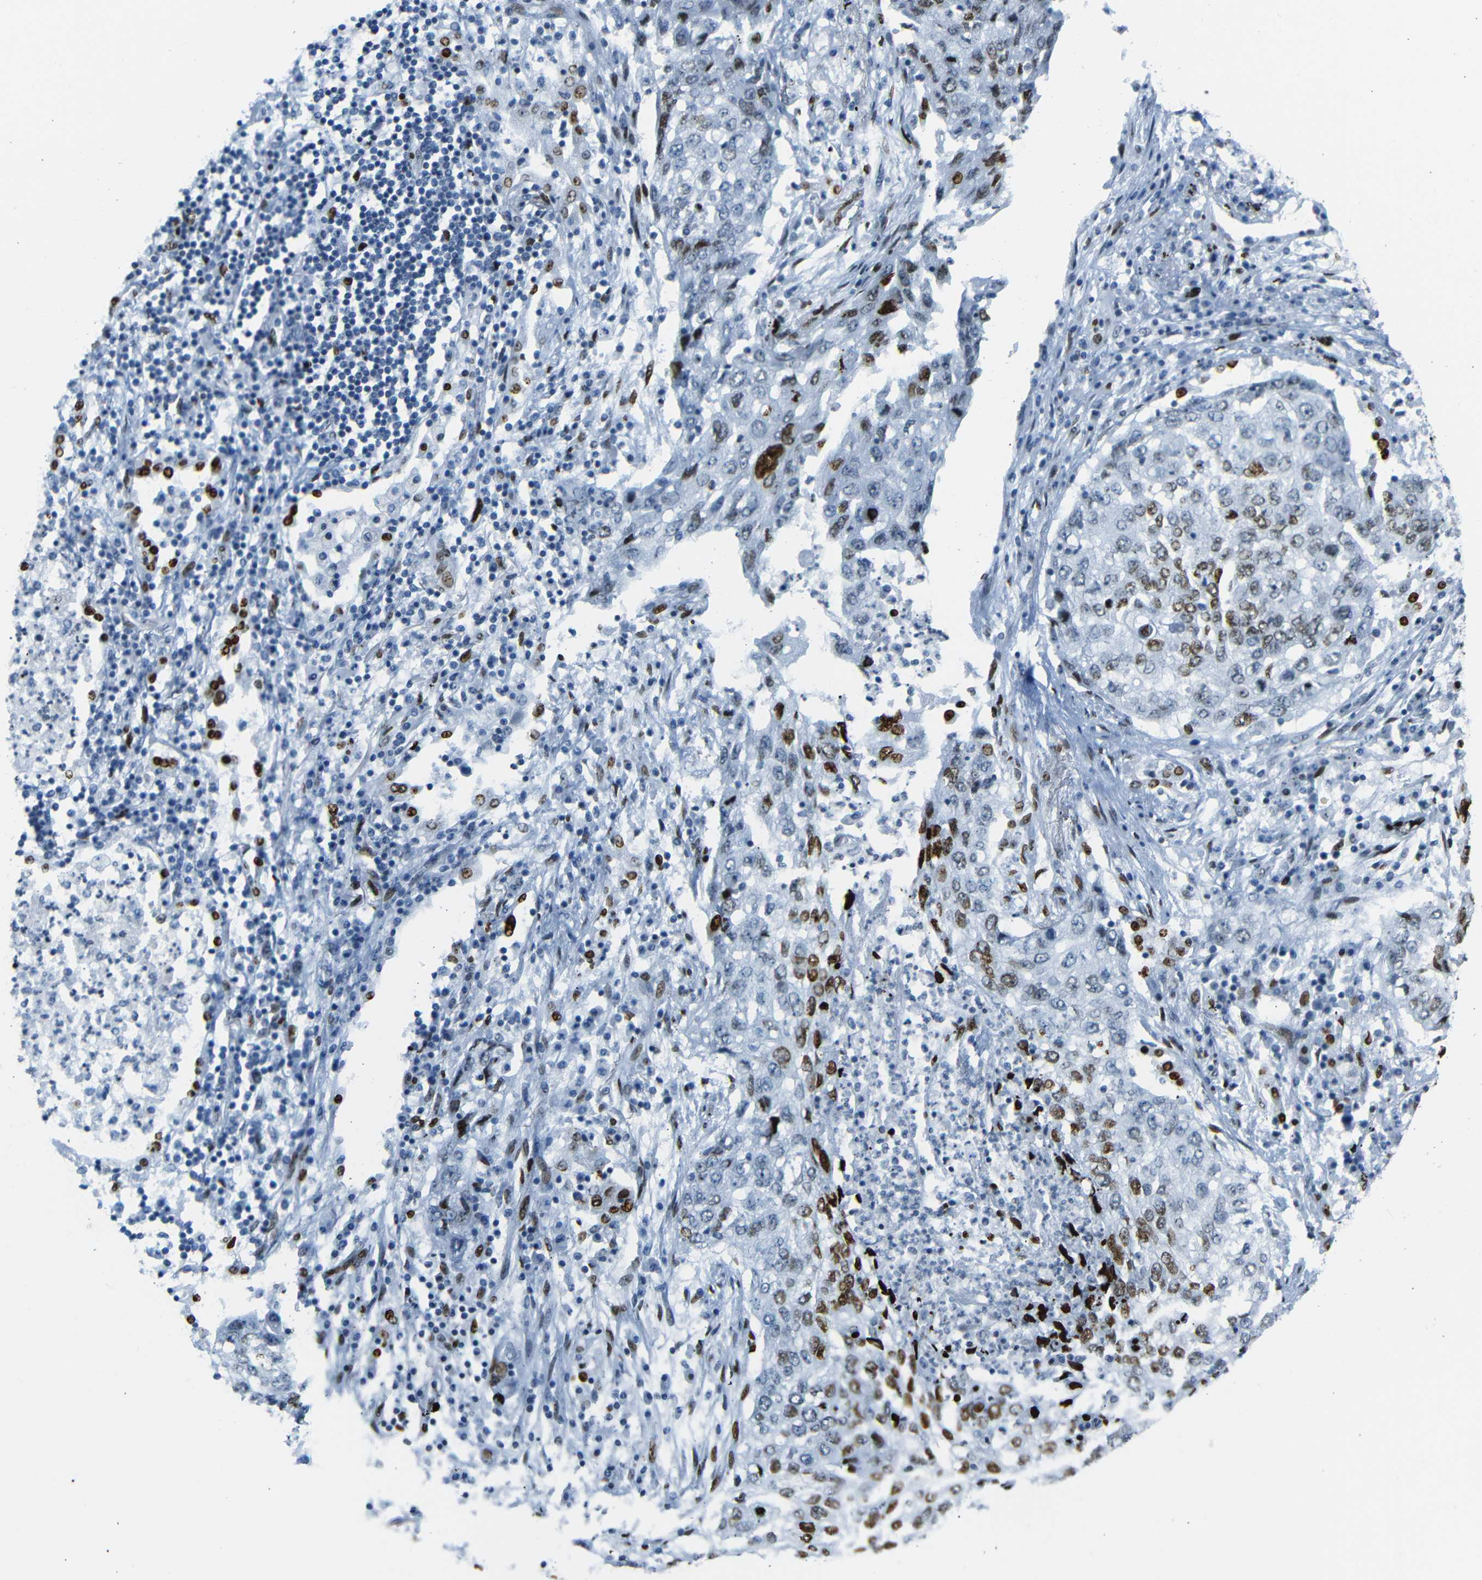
{"staining": {"intensity": "strong", "quantity": ">75%", "location": "nuclear"}, "tissue": "lung cancer", "cell_type": "Tumor cells", "image_type": "cancer", "snomed": [{"axis": "morphology", "description": "Squamous cell carcinoma, NOS"}, {"axis": "topography", "description": "Lung"}], "caption": "Squamous cell carcinoma (lung) stained with immunohistochemistry demonstrates strong nuclear positivity in approximately >75% of tumor cells. (IHC, brightfield microscopy, high magnification).", "gene": "NPIPB15", "patient": {"sex": "female", "age": 63}}